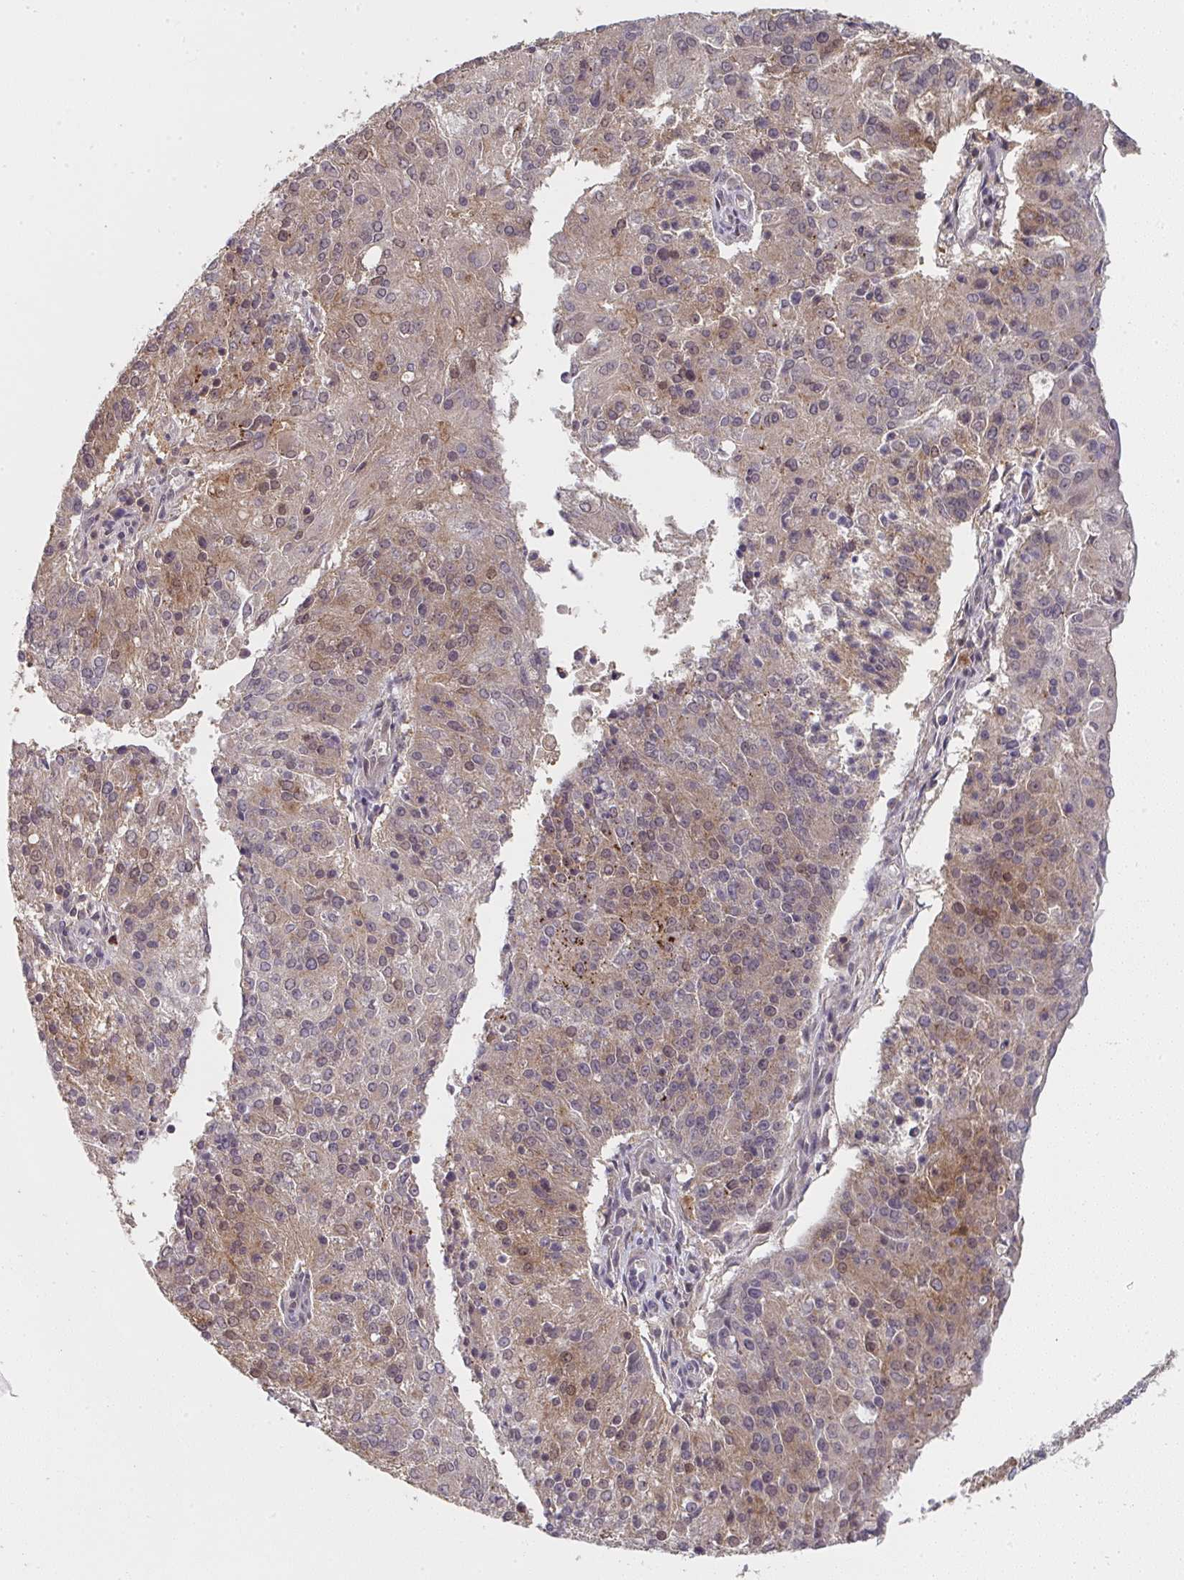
{"staining": {"intensity": "moderate", "quantity": "<25%", "location": "cytoplasmic/membranous"}, "tissue": "endometrial cancer", "cell_type": "Tumor cells", "image_type": "cancer", "snomed": [{"axis": "morphology", "description": "Adenocarcinoma, NOS"}, {"axis": "topography", "description": "Endometrium"}], "caption": "A low amount of moderate cytoplasmic/membranous positivity is present in approximately <25% of tumor cells in endometrial cancer (adenocarcinoma) tissue.", "gene": "RANGRF", "patient": {"sex": "female", "age": 82}}